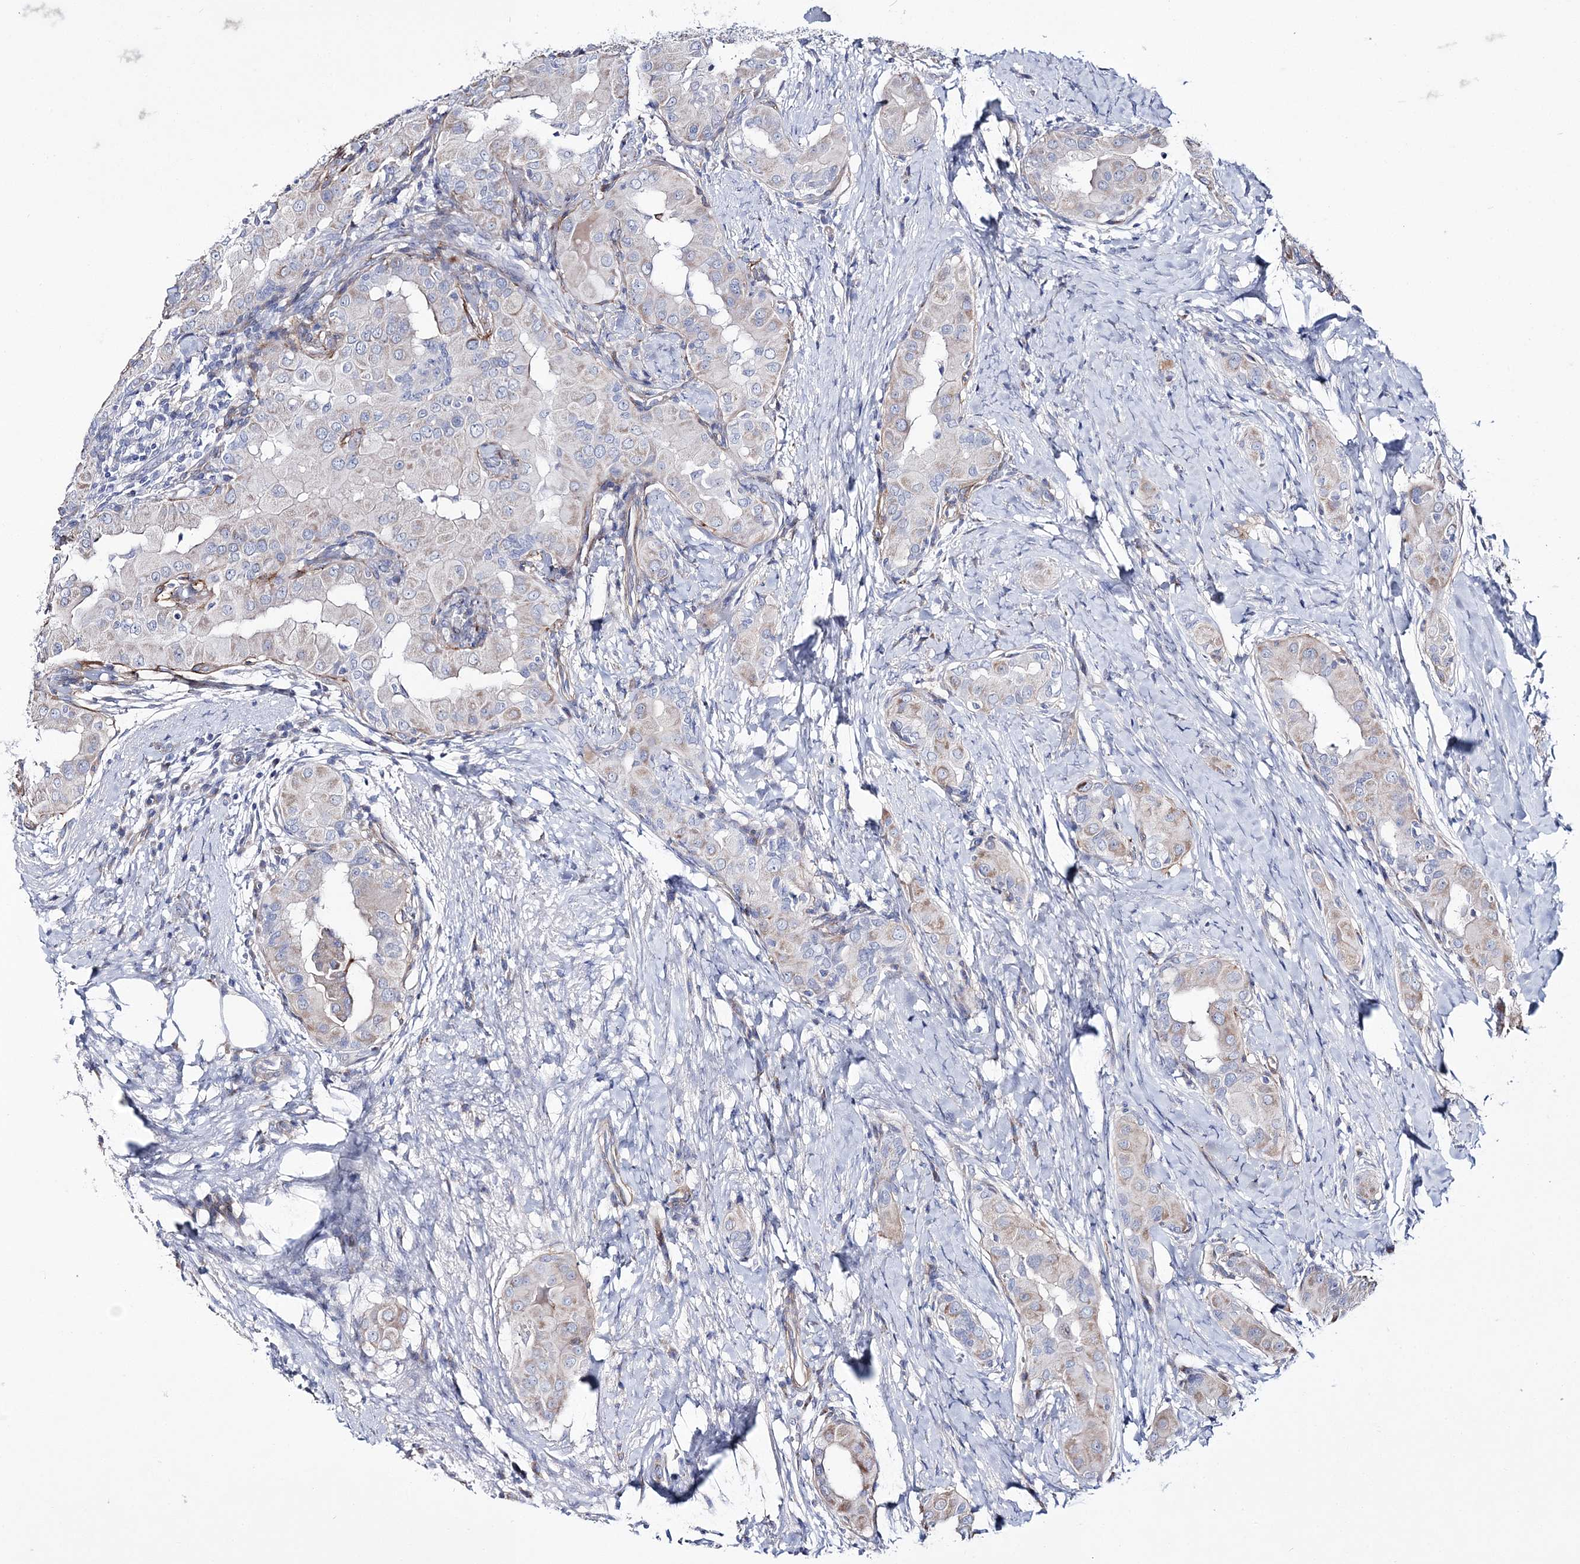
{"staining": {"intensity": "negative", "quantity": "none", "location": "none"}, "tissue": "thyroid cancer", "cell_type": "Tumor cells", "image_type": "cancer", "snomed": [{"axis": "morphology", "description": "Papillary adenocarcinoma, NOS"}, {"axis": "topography", "description": "Thyroid gland"}], "caption": "Micrograph shows no protein expression in tumor cells of thyroid cancer (papillary adenocarcinoma) tissue. (Stains: DAB (3,3'-diaminobenzidine) immunohistochemistry (IHC) with hematoxylin counter stain, Microscopy: brightfield microscopy at high magnification).", "gene": "ANO1", "patient": {"sex": "male", "age": 33}}